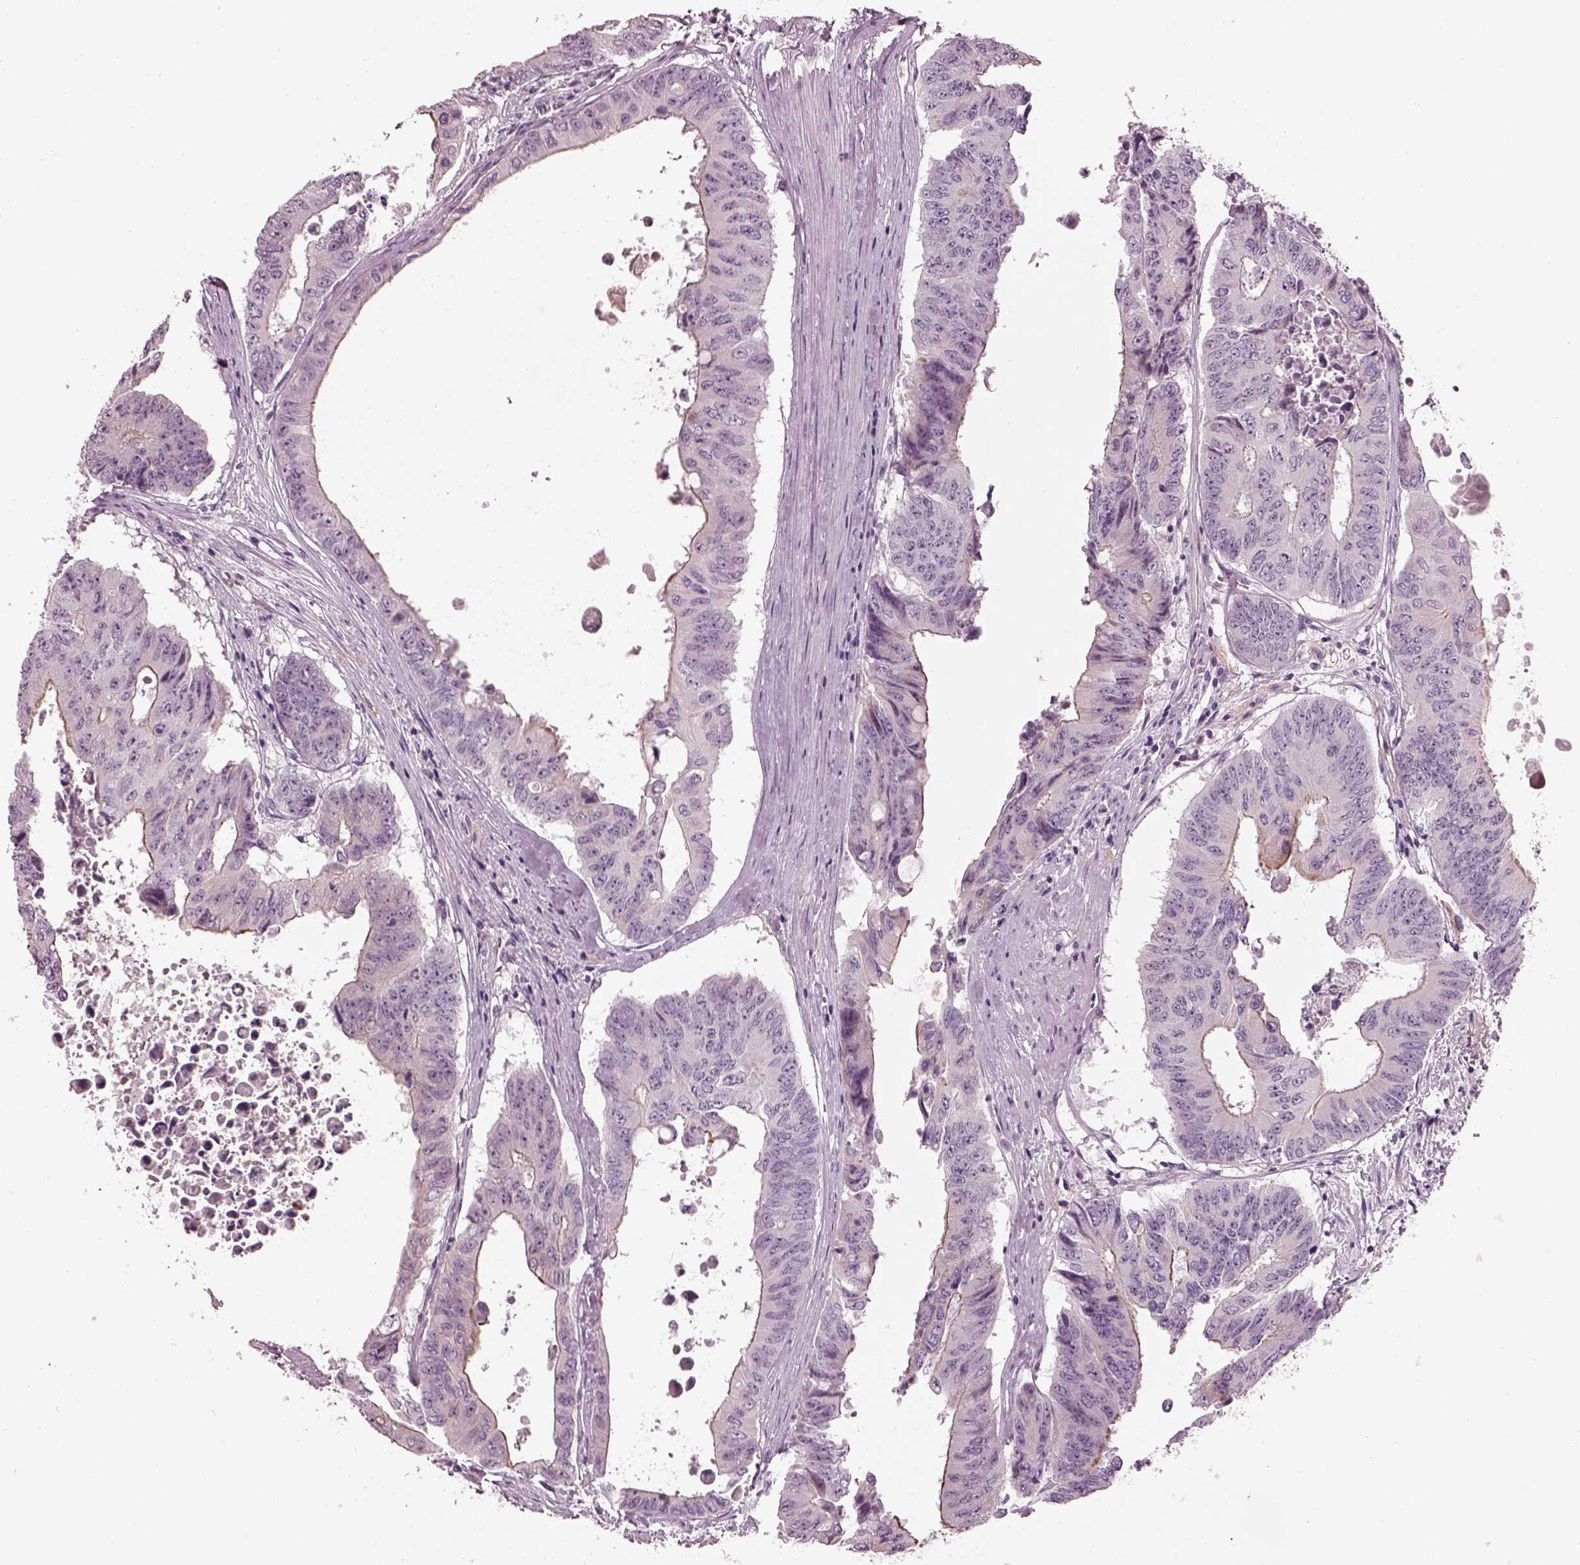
{"staining": {"intensity": "negative", "quantity": "none", "location": "none"}, "tissue": "colorectal cancer", "cell_type": "Tumor cells", "image_type": "cancer", "snomed": [{"axis": "morphology", "description": "Adenocarcinoma, NOS"}, {"axis": "topography", "description": "Rectum"}], "caption": "Colorectal adenocarcinoma was stained to show a protein in brown. There is no significant expression in tumor cells.", "gene": "CACNG4", "patient": {"sex": "male", "age": 59}}